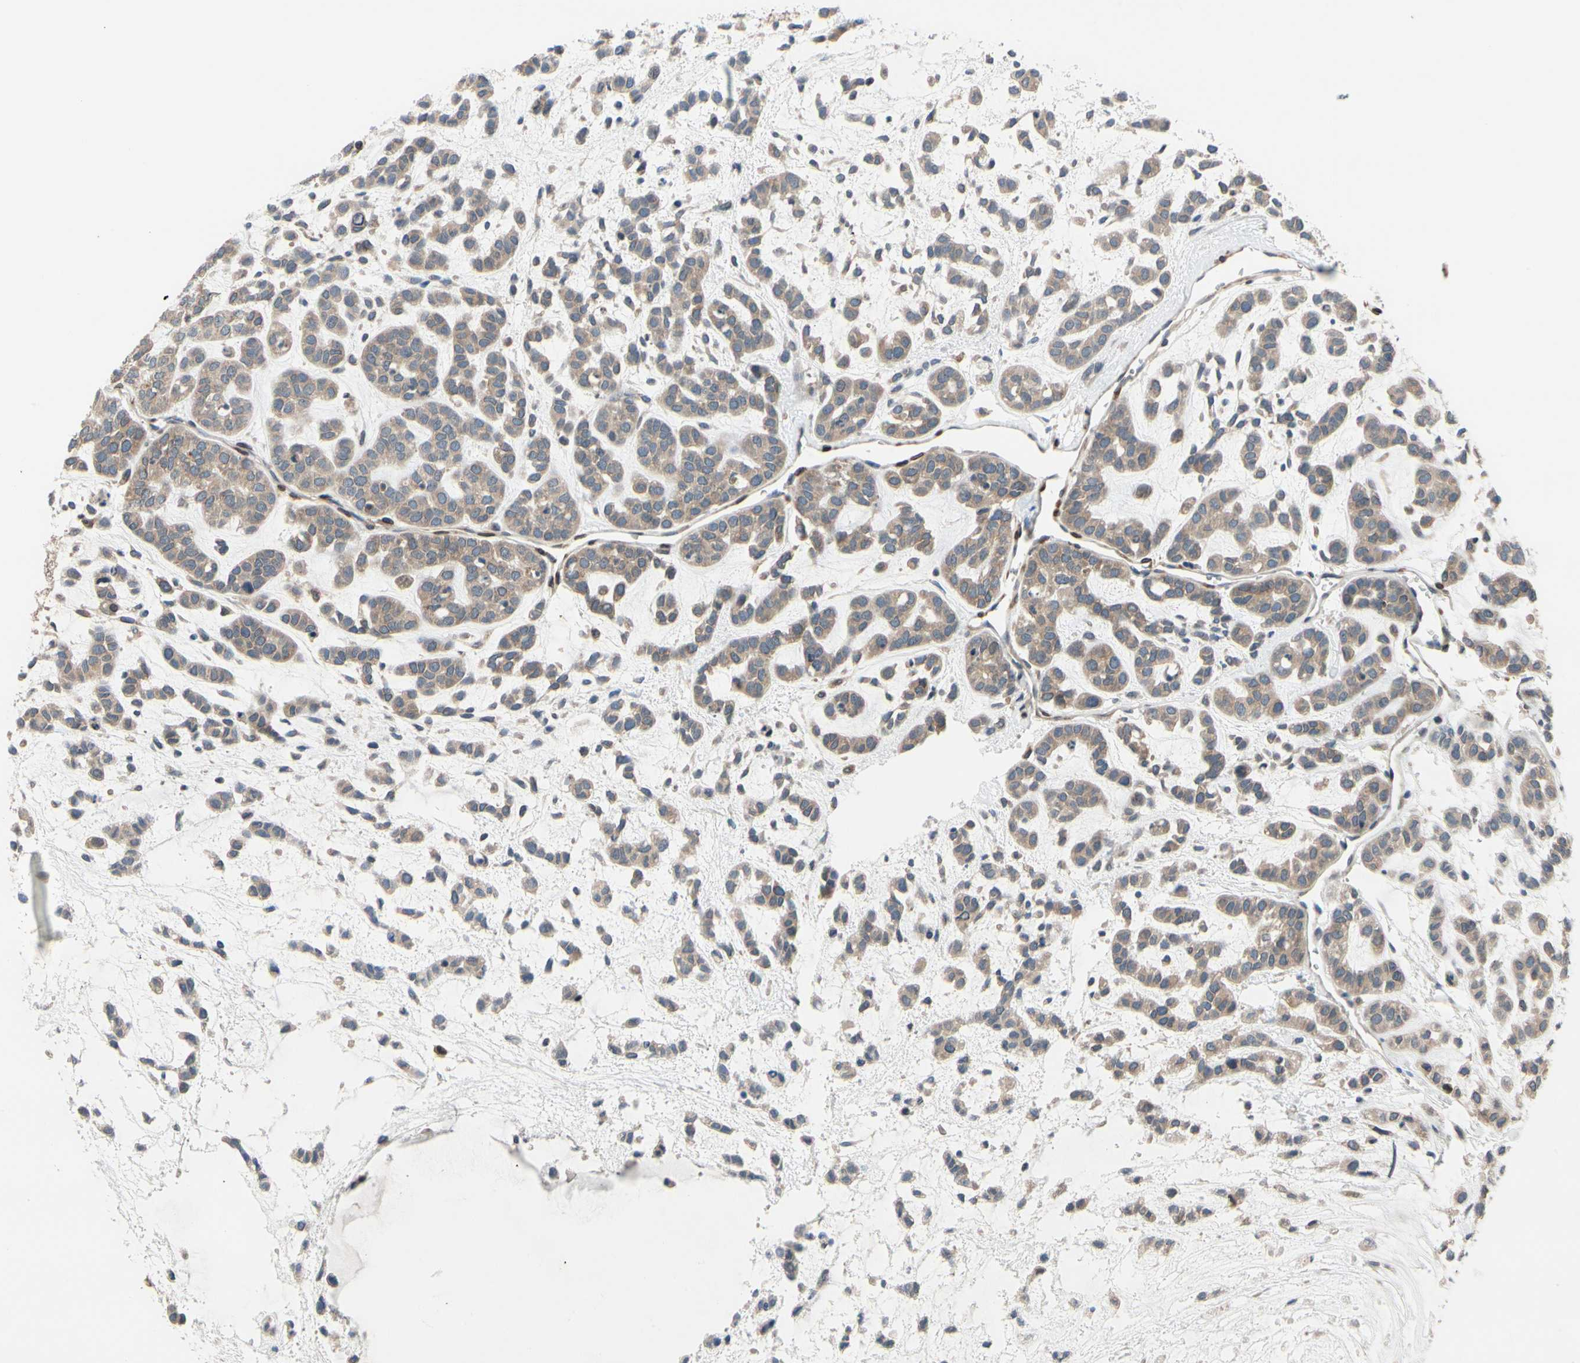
{"staining": {"intensity": "weak", "quantity": ">75%", "location": "cytoplasmic/membranous"}, "tissue": "head and neck cancer", "cell_type": "Tumor cells", "image_type": "cancer", "snomed": [{"axis": "morphology", "description": "Adenocarcinoma, NOS"}, {"axis": "morphology", "description": "Adenoma, NOS"}, {"axis": "topography", "description": "Head-Neck"}], "caption": "There is low levels of weak cytoplasmic/membranous expression in tumor cells of head and neck adenoma, as demonstrated by immunohistochemical staining (brown color).", "gene": "PRXL2A", "patient": {"sex": "female", "age": 55}}